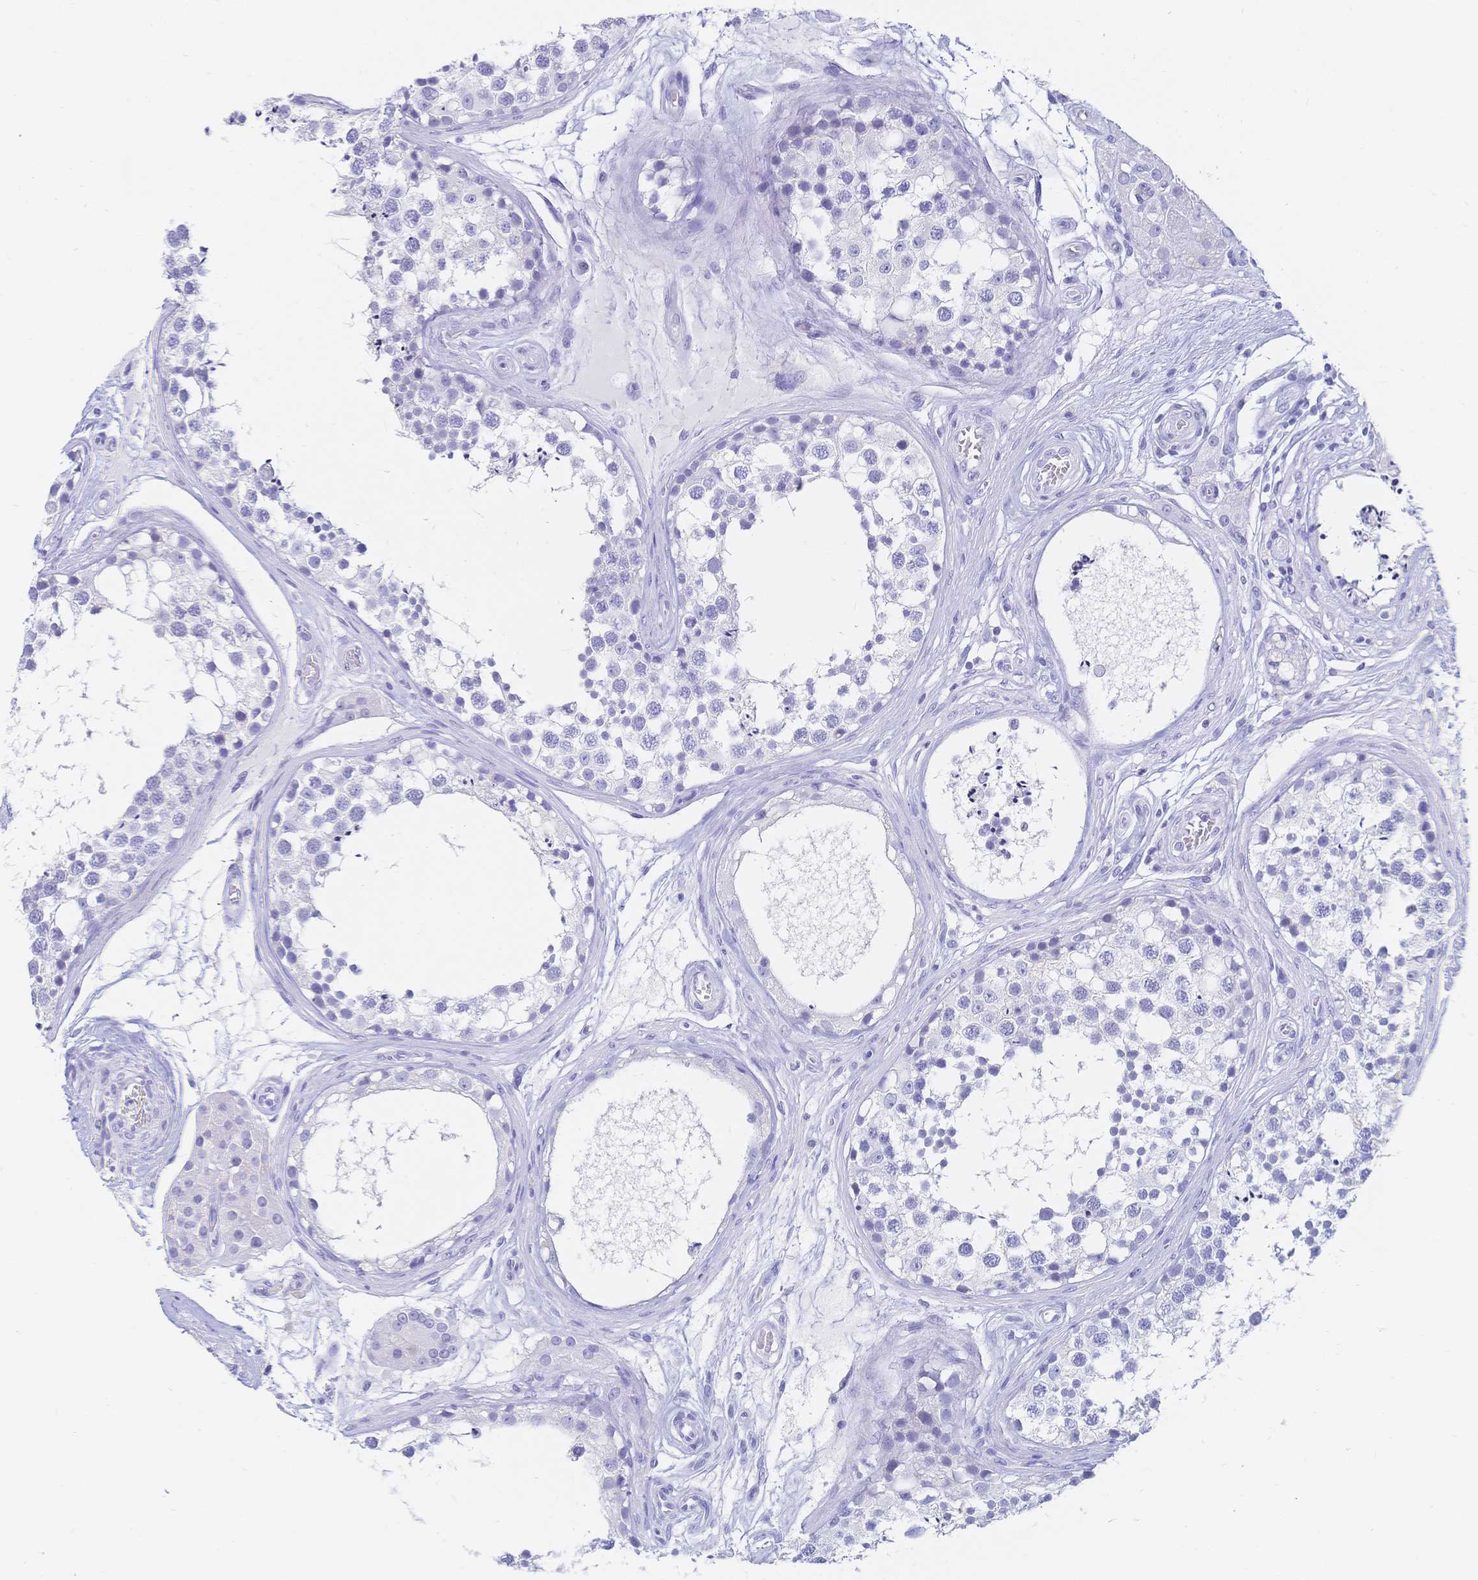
{"staining": {"intensity": "negative", "quantity": "none", "location": "none"}, "tissue": "testis", "cell_type": "Cells in seminiferous ducts", "image_type": "normal", "snomed": [{"axis": "morphology", "description": "Normal tissue, NOS"}, {"axis": "morphology", "description": "Seminoma, NOS"}, {"axis": "topography", "description": "Testis"}], "caption": "There is no significant positivity in cells in seminiferous ducts of testis. (Brightfield microscopy of DAB (3,3'-diaminobenzidine) immunohistochemistry at high magnification).", "gene": "MEP1B", "patient": {"sex": "male", "age": 65}}